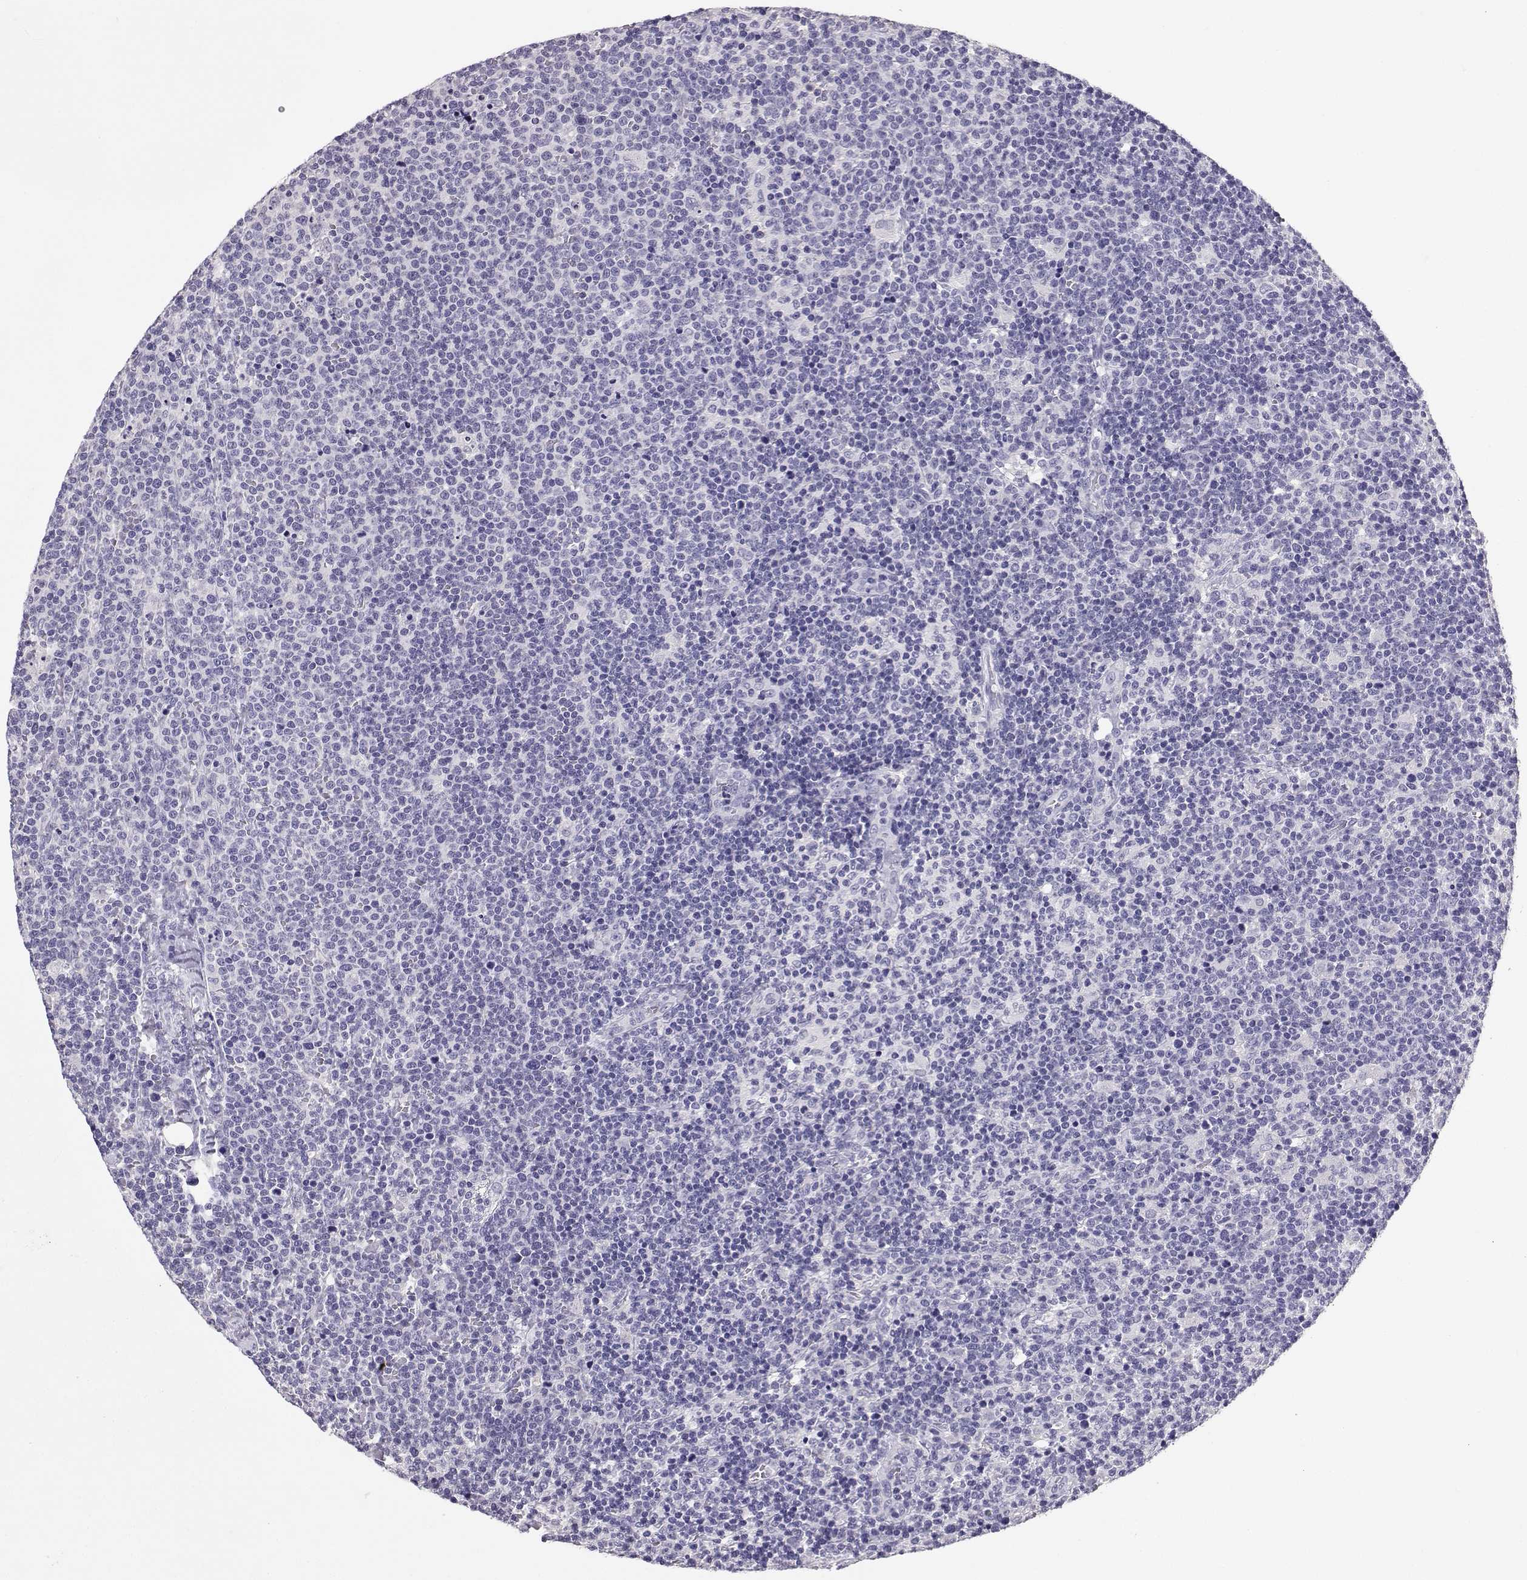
{"staining": {"intensity": "negative", "quantity": "none", "location": "none"}, "tissue": "lymphoma", "cell_type": "Tumor cells", "image_type": "cancer", "snomed": [{"axis": "morphology", "description": "Malignant lymphoma, non-Hodgkin's type, High grade"}, {"axis": "topography", "description": "Lymph node"}], "caption": "DAB (3,3'-diaminobenzidine) immunohistochemical staining of human malignant lymphoma, non-Hodgkin's type (high-grade) shows no significant positivity in tumor cells. (DAB immunohistochemistry, high magnification).", "gene": "SPAG11B", "patient": {"sex": "male", "age": 61}}